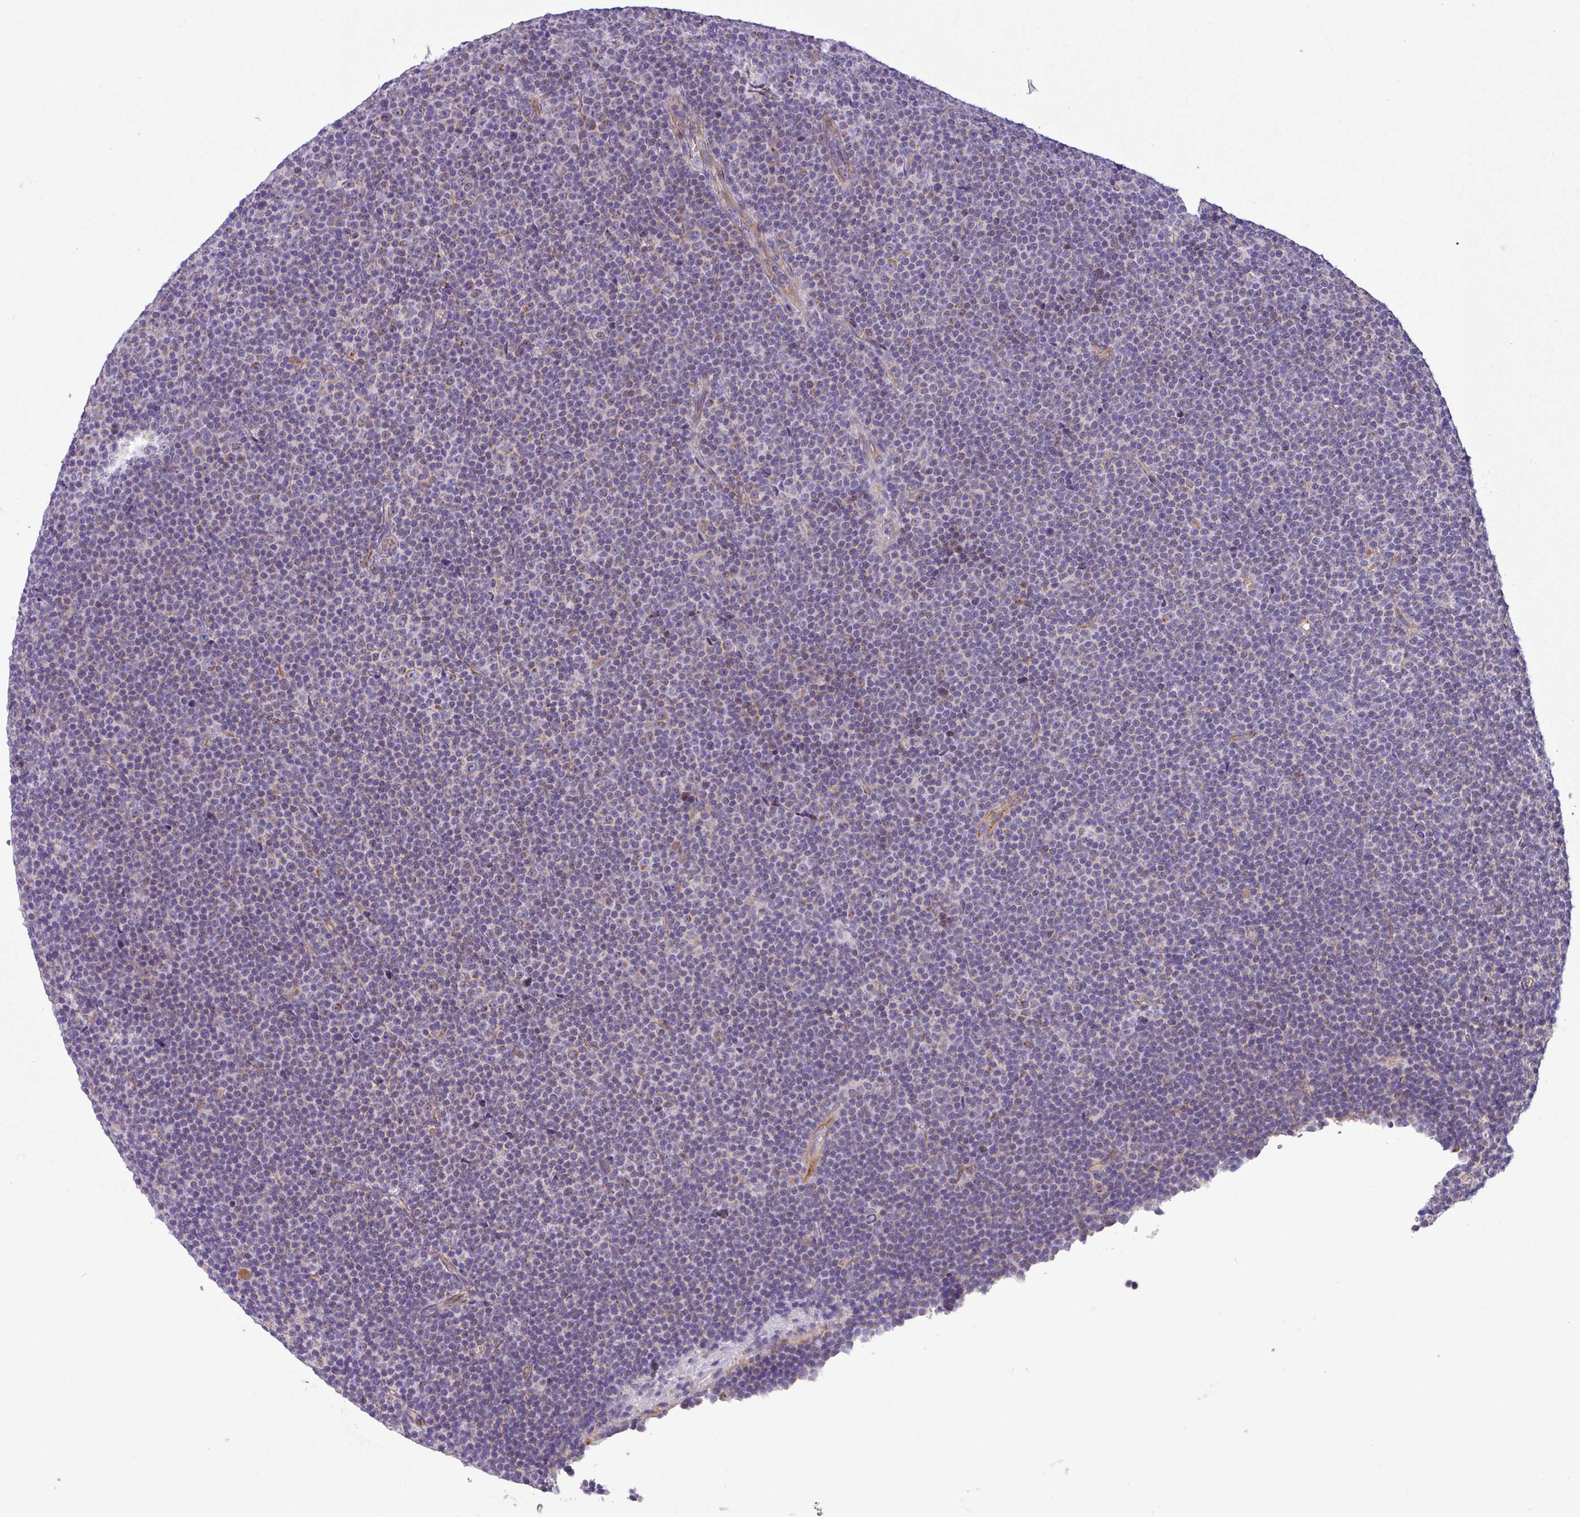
{"staining": {"intensity": "negative", "quantity": "none", "location": "none"}, "tissue": "lymphoma", "cell_type": "Tumor cells", "image_type": "cancer", "snomed": [{"axis": "morphology", "description": "Malignant lymphoma, non-Hodgkin's type, Low grade"}, {"axis": "topography", "description": "Lymph node"}], "caption": "High power microscopy photomicrograph of an IHC image of lymphoma, revealing no significant positivity in tumor cells.", "gene": "MRM2", "patient": {"sex": "female", "age": 67}}